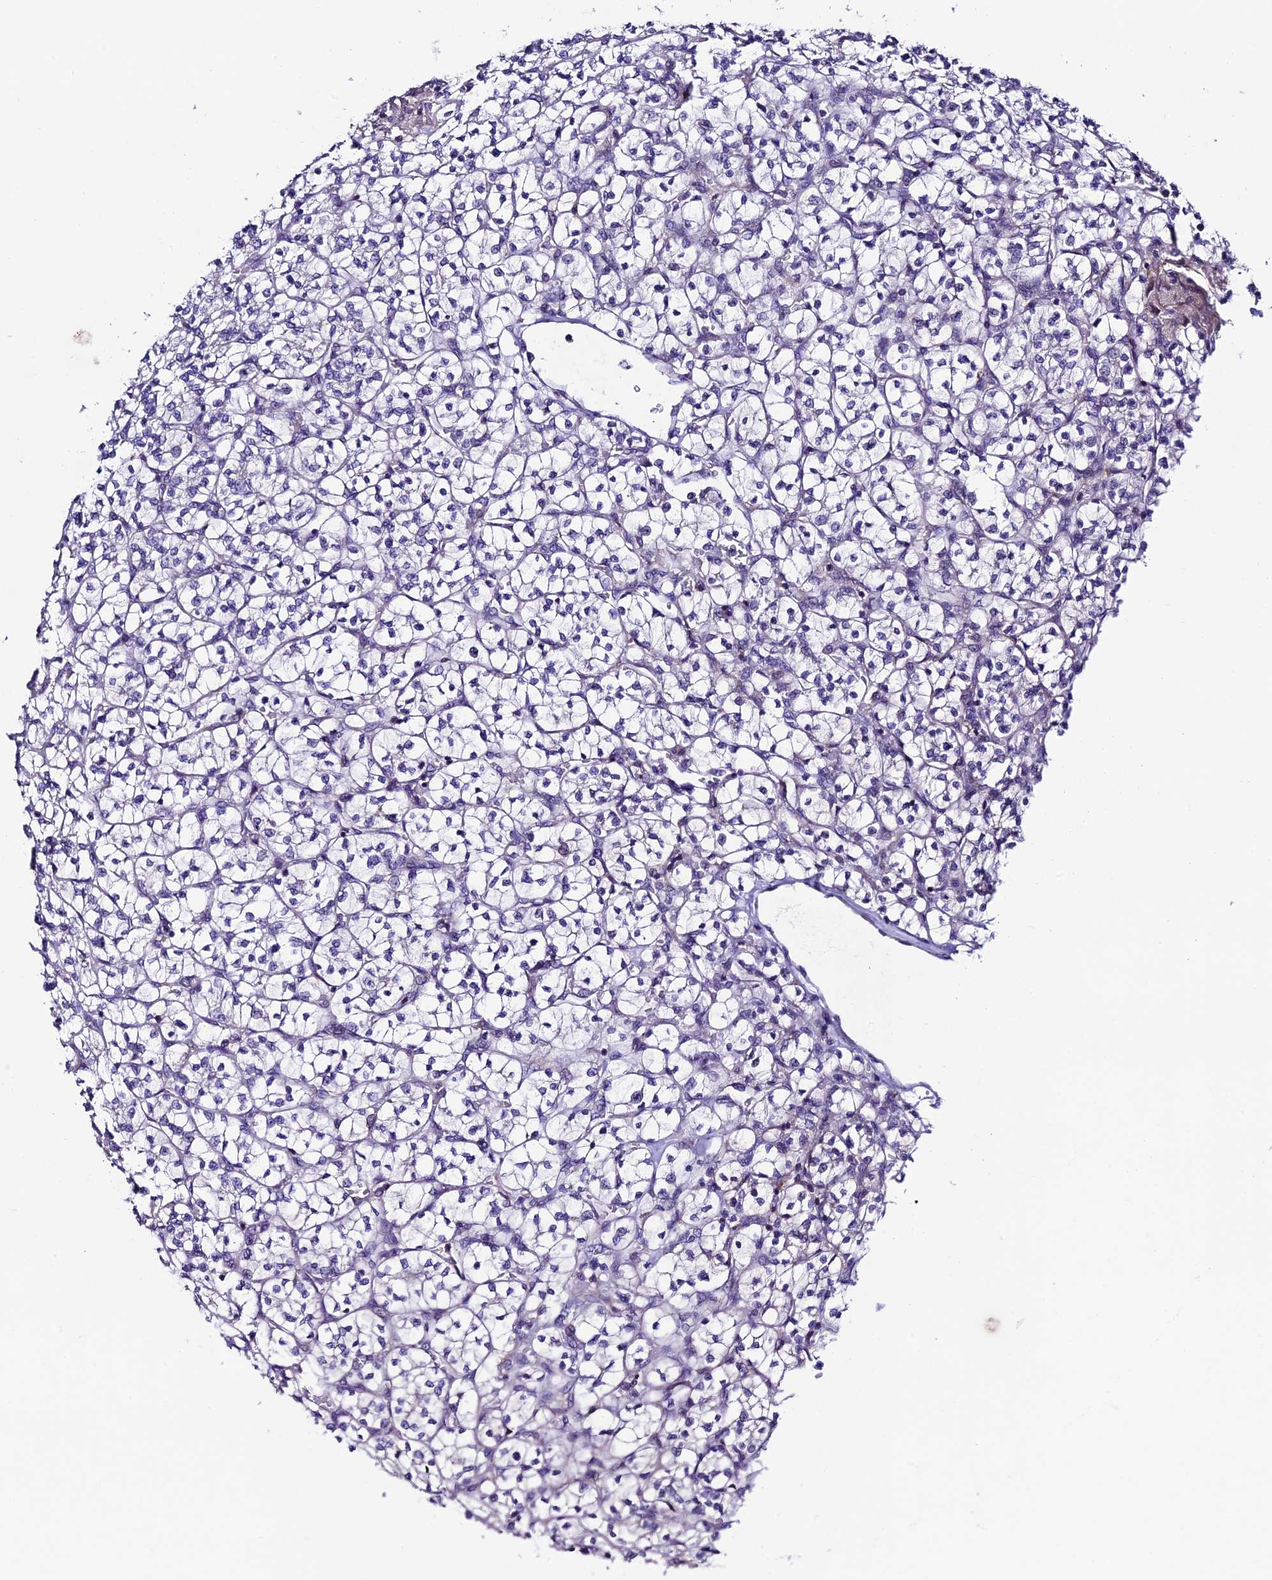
{"staining": {"intensity": "negative", "quantity": "none", "location": "none"}, "tissue": "renal cancer", "cell_type": "Tumor cells", "image_type": "cancer", "snomed": [{"axis": "morphology", "description": "Adenocarcinoma, NOS"}, {"axis": "topography", "description": "Kidney"}], "caption": "High magnification brightfield microscopy of renal cancer (adenocarcinoma) stained with DAB (3,3'-diaminobenzidine) (brown) and counterstained with hematoxylin (blue): tumor cells show no significant expression.", "gene": "FAM178B", "patient": {"sex": "female", "age": 64}}